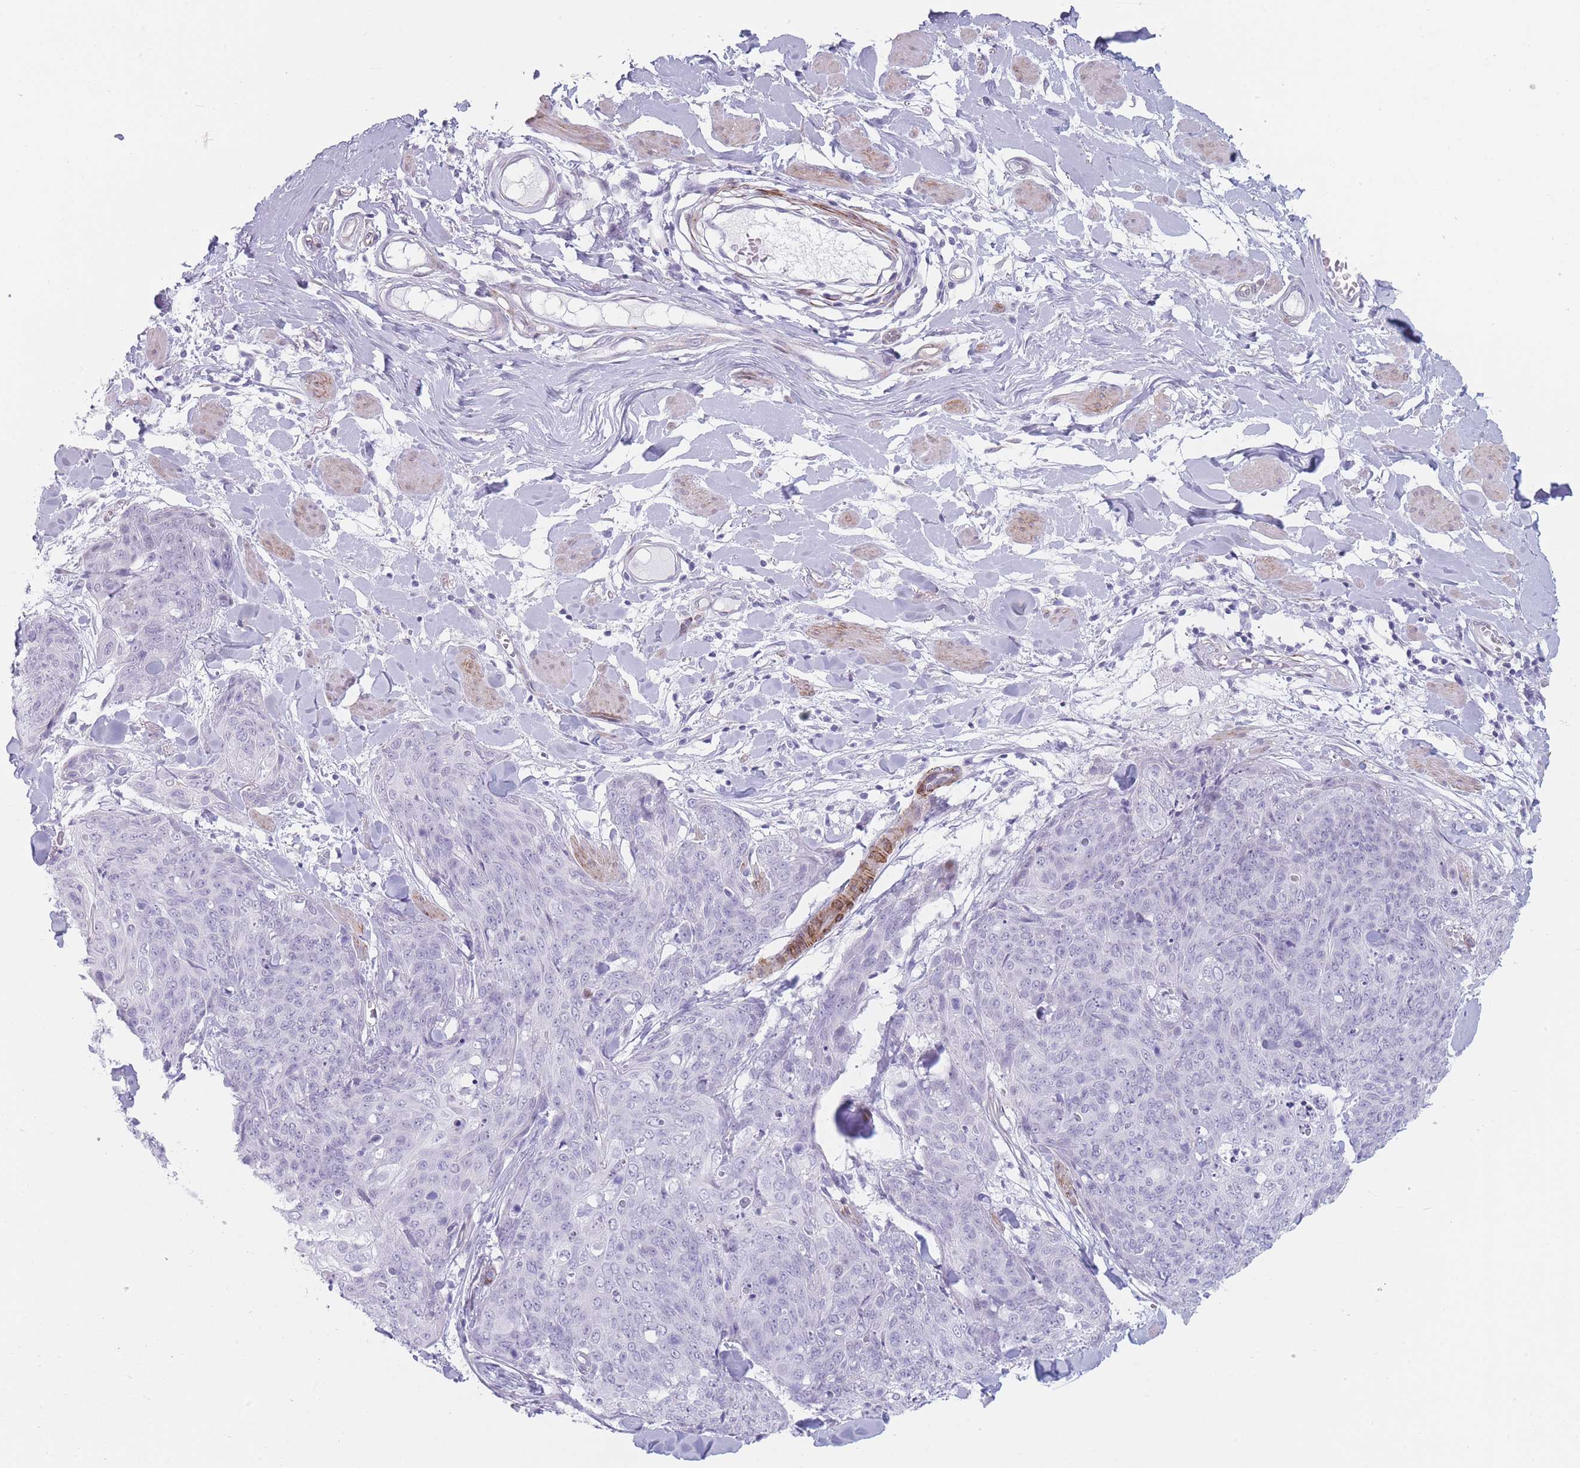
{"staining": {"intensity": "negative", "quantity": "none", "location": "none"}, "tissue": "skin cancer", "cell_type": "Tumor cells", "image_type": "cancer", "snomed": [{"axis": "morphology", "description": "Squamous cell carcinoma, NOS"}, {"axis": "topography", "description": "Skin"}, {"axis": "topography", "description": "Vulva"}], "caption": "Immunohistochemical staining of skin squamous cell carcinoma reveals no significant staining in tumor cells.", "gene": "IFNA6", "patient": {"sex": "female", "age": 85}}